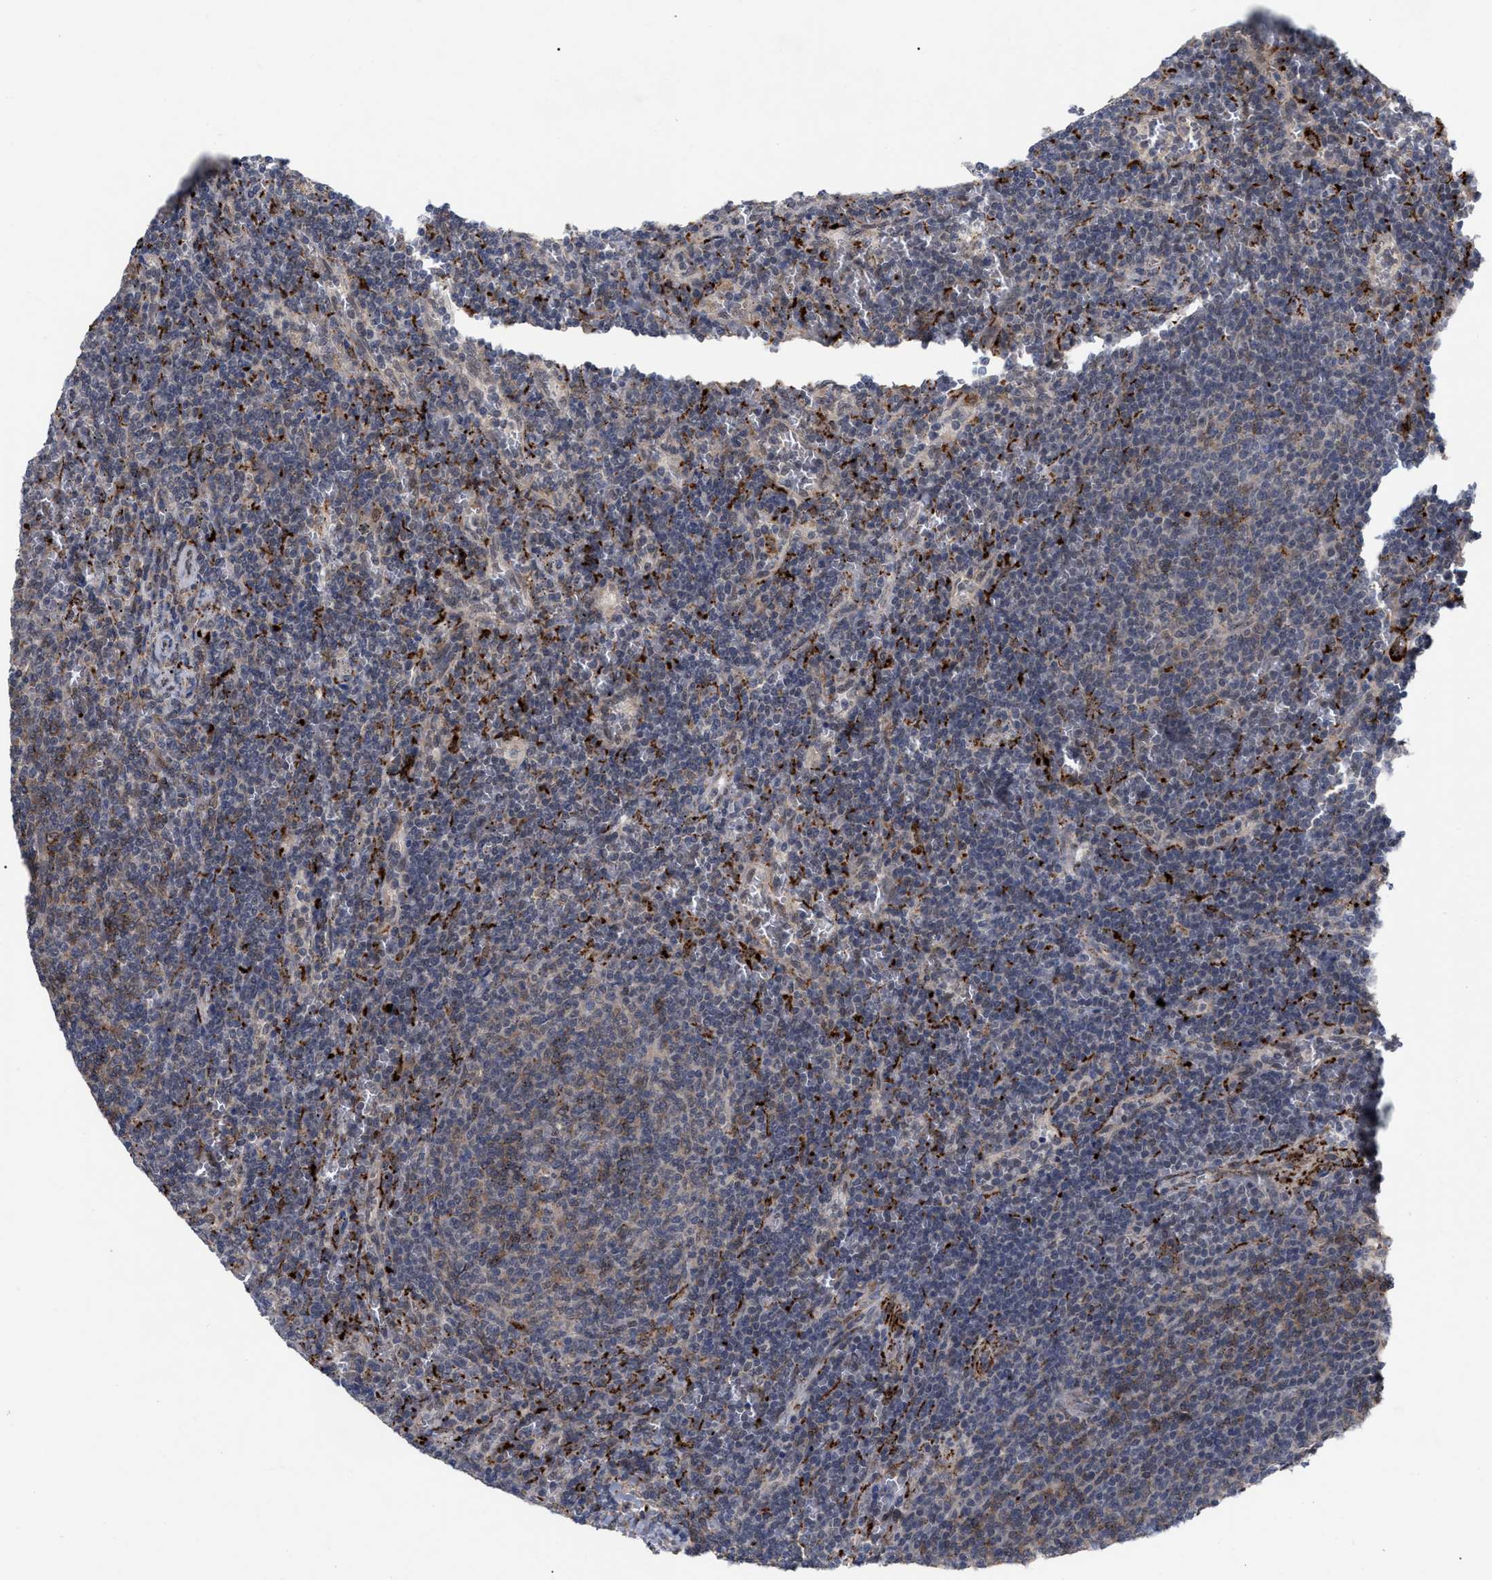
{"staining": {"intensity": "weak", "quantity": "25%-75%", "location": "cytoplasmic/membranous"}, "tissue": "lymphoma", "cell_type": "Tumor cells", "image_type": "cancer", "snomed": [{"axis": "morphology", "description": "Malignant lymphoma, non-Hodgkin's type, Low grade"}, {"axis": "topography", "description": "Spleen"}], "caption": "Protein expression analysis of human lymphoma reveals weak cytoplasmic/membranous positivity in about 25%-75% of tumor cells.", "gene": "UPF1", "patient": {"sex": "female", "age": 50}}